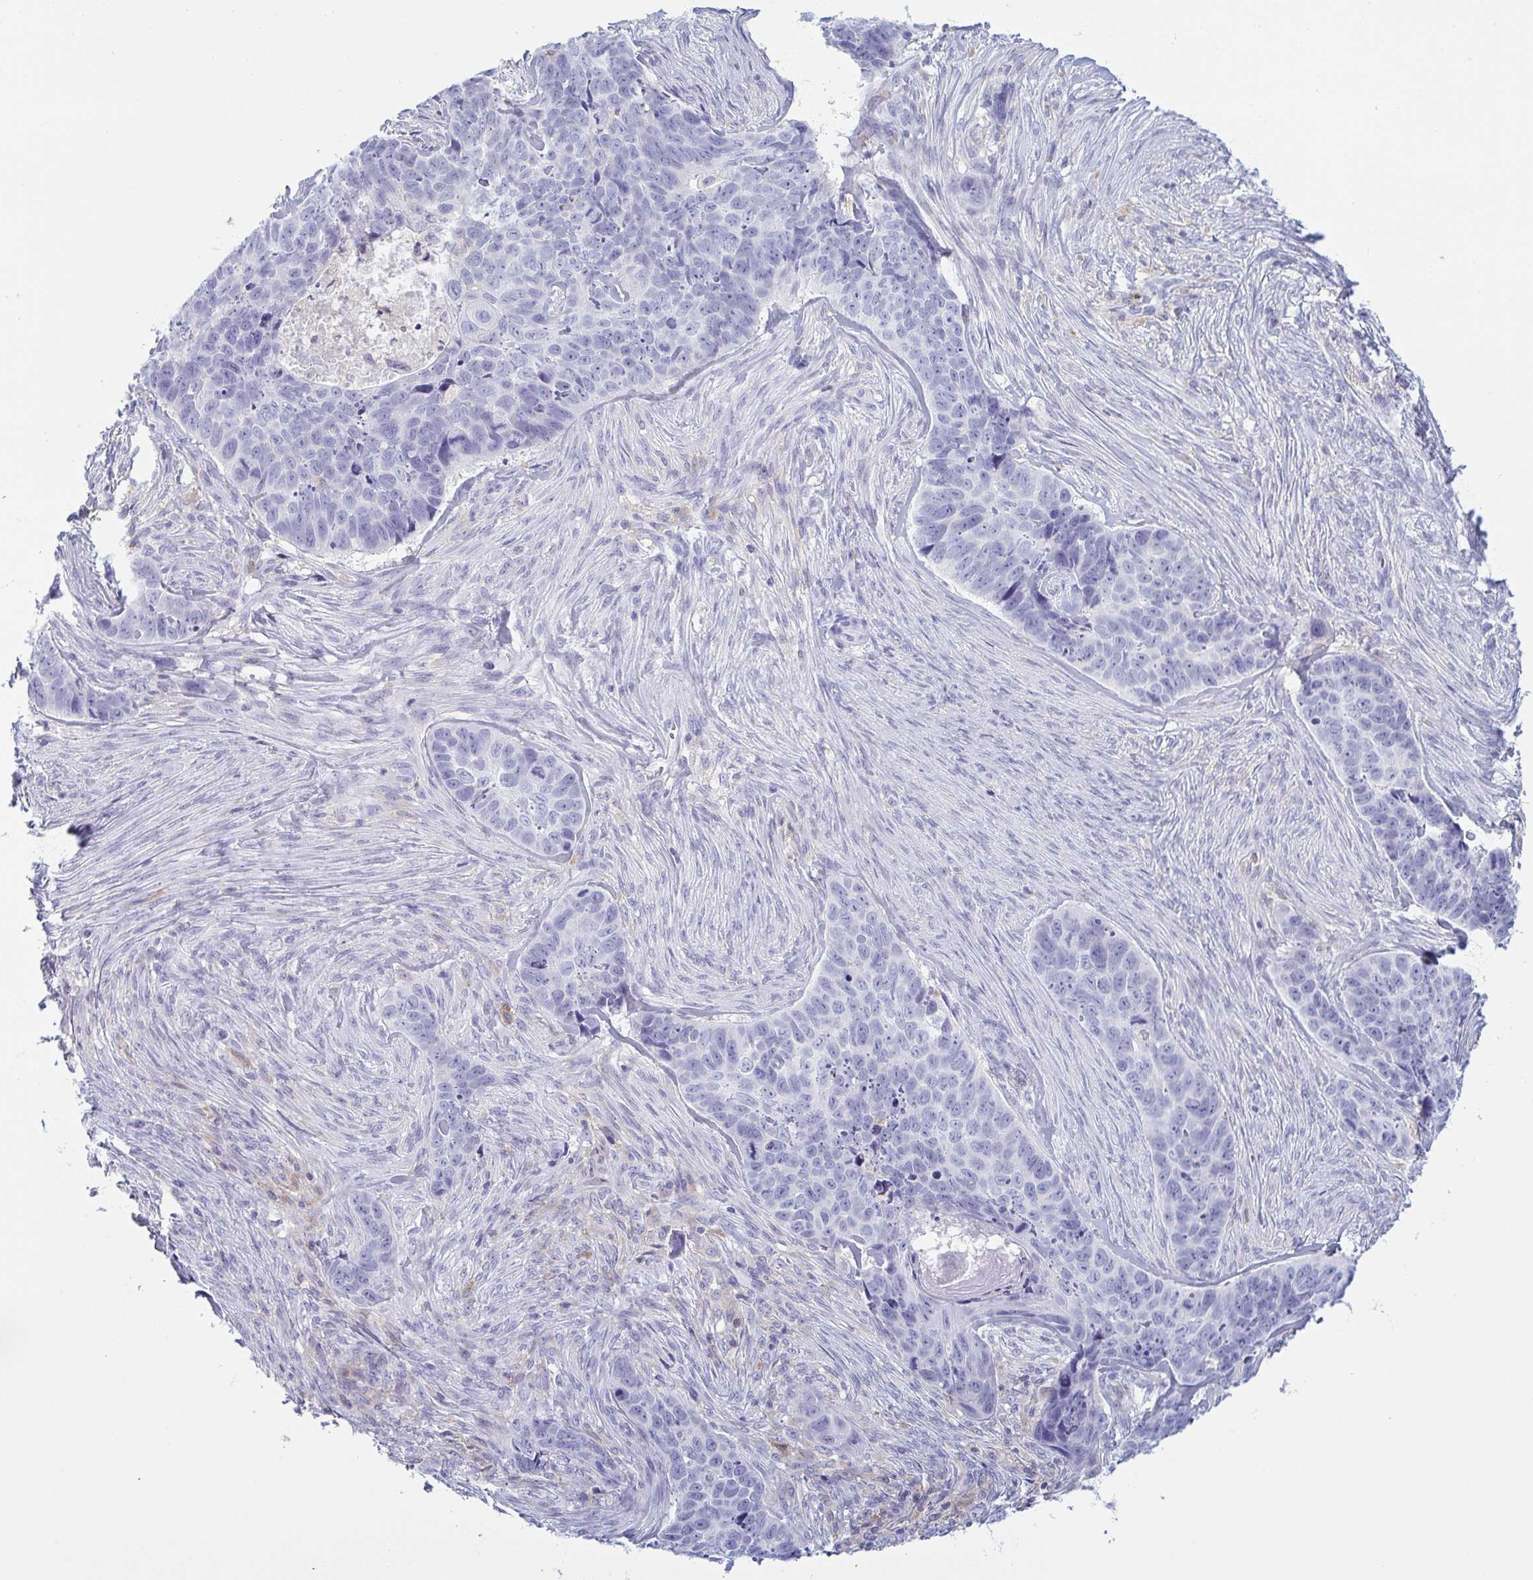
{"staining": {"intensity": "negative", "quantity": "none", "location": "none"}, "tissue": "skin cancer", "cell_type": "Tumor cells", "image_type": "cancer", "snomed": [{"axis": "morphology", "description": "Basal cell carcinoma"}, {"axis": "topography", "description": "Skin"}], "caption": "High magnification brightfield microscopy of skin basal cell carcinoma stained with DAB (brown) and counterstained with hematoxylin (blue): tumor cells show no significant expression.", "gene": "MYO1F", "patient": {"sex": "female", "age": 82}}